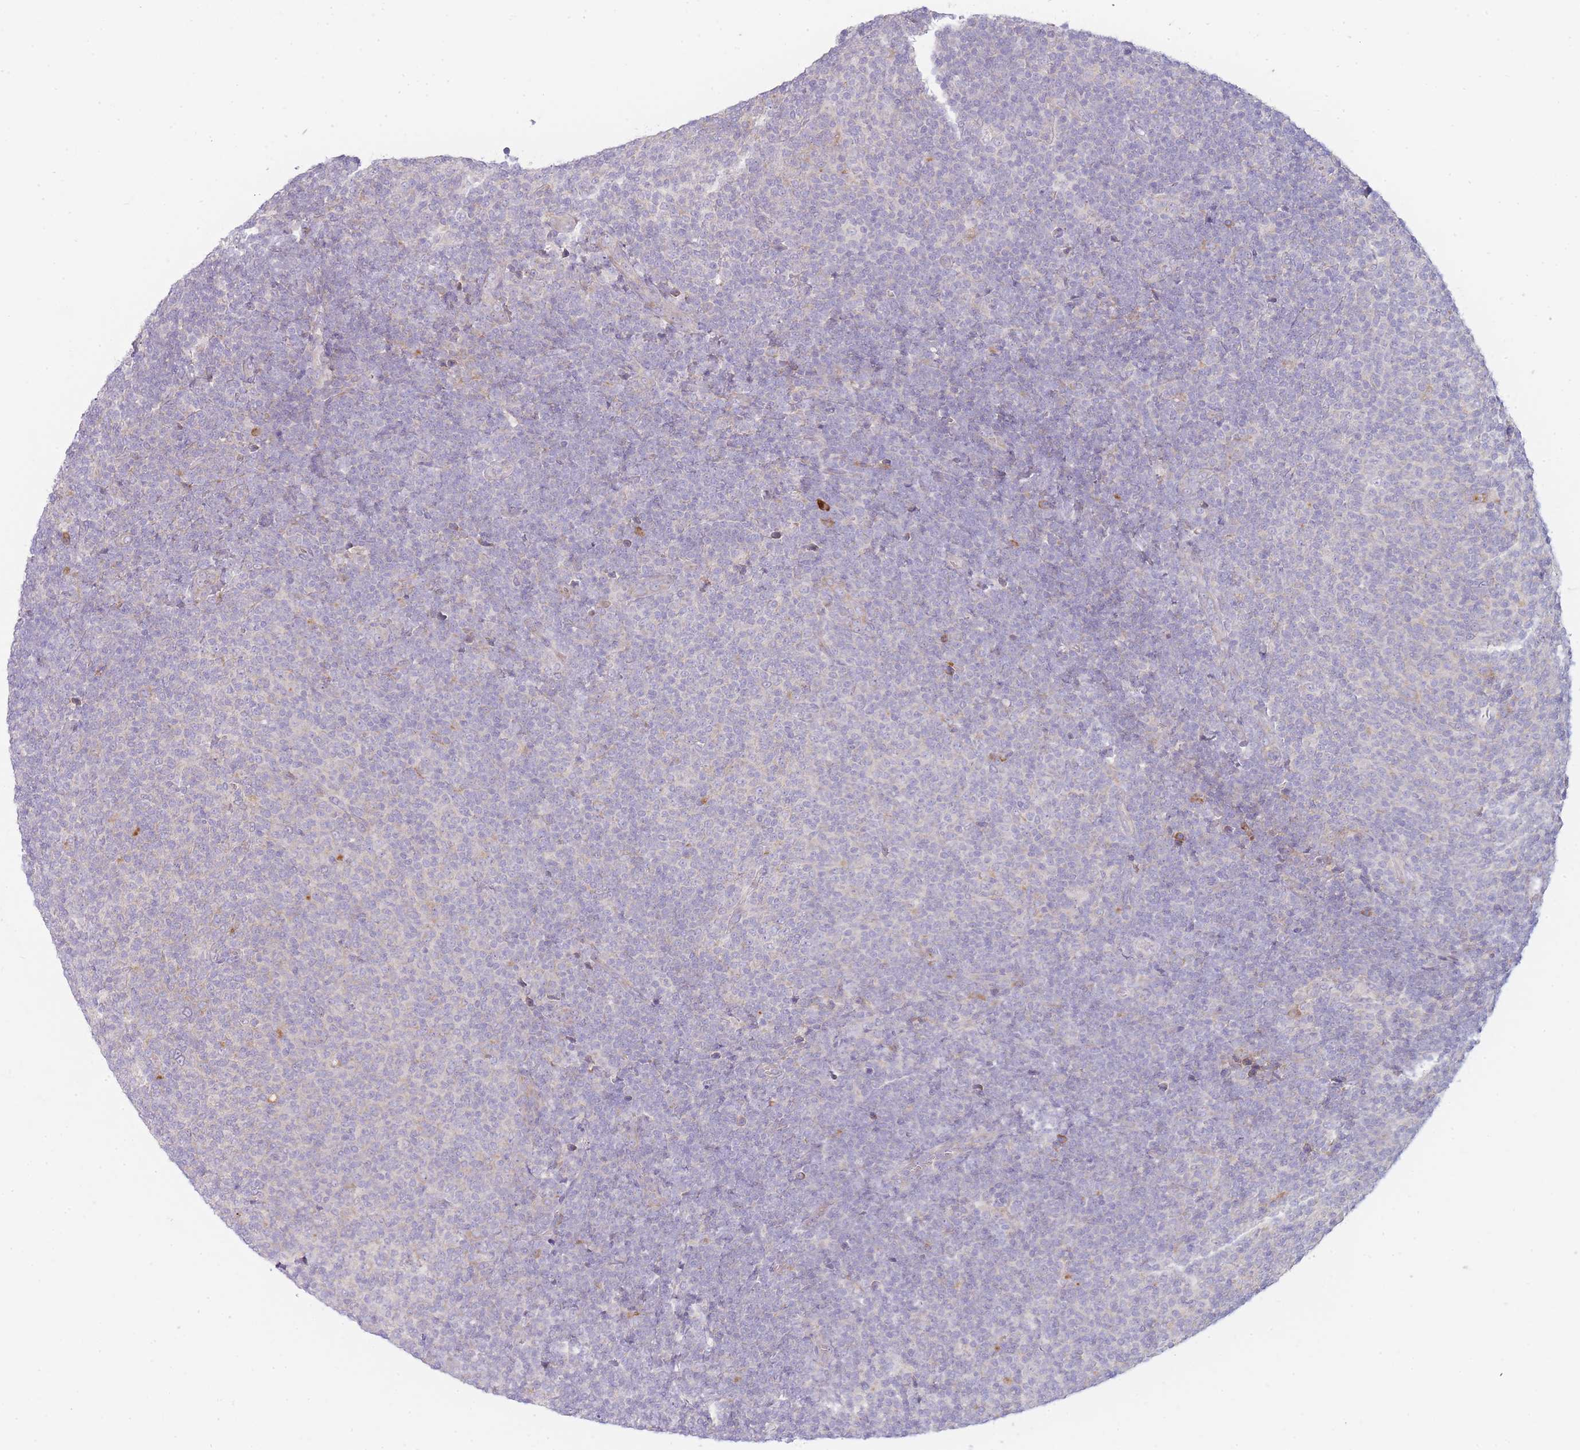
{"staining": {"intensity": "negative", "quantity": "none", "location": "none"}, "tissue": "lymphoma", "cell_type": "Tumor cells", "image_type": "cancer", "snomed": [{"axis": "morphology", "description": "Malignant lymphoma, non-Hodgkin's type, Low grade"}, {"axis": "topography", "description": "Lymph node"}], "caption": "This photomicrograph is of lymphoma stained with immunohistochemistry (IHC) to label a protein in brown with the nuclei are counter-stained blue. There is no staining in tumor cells.", "gene": "OR5L2", "patient": {"sex": "male", "age": 66}}